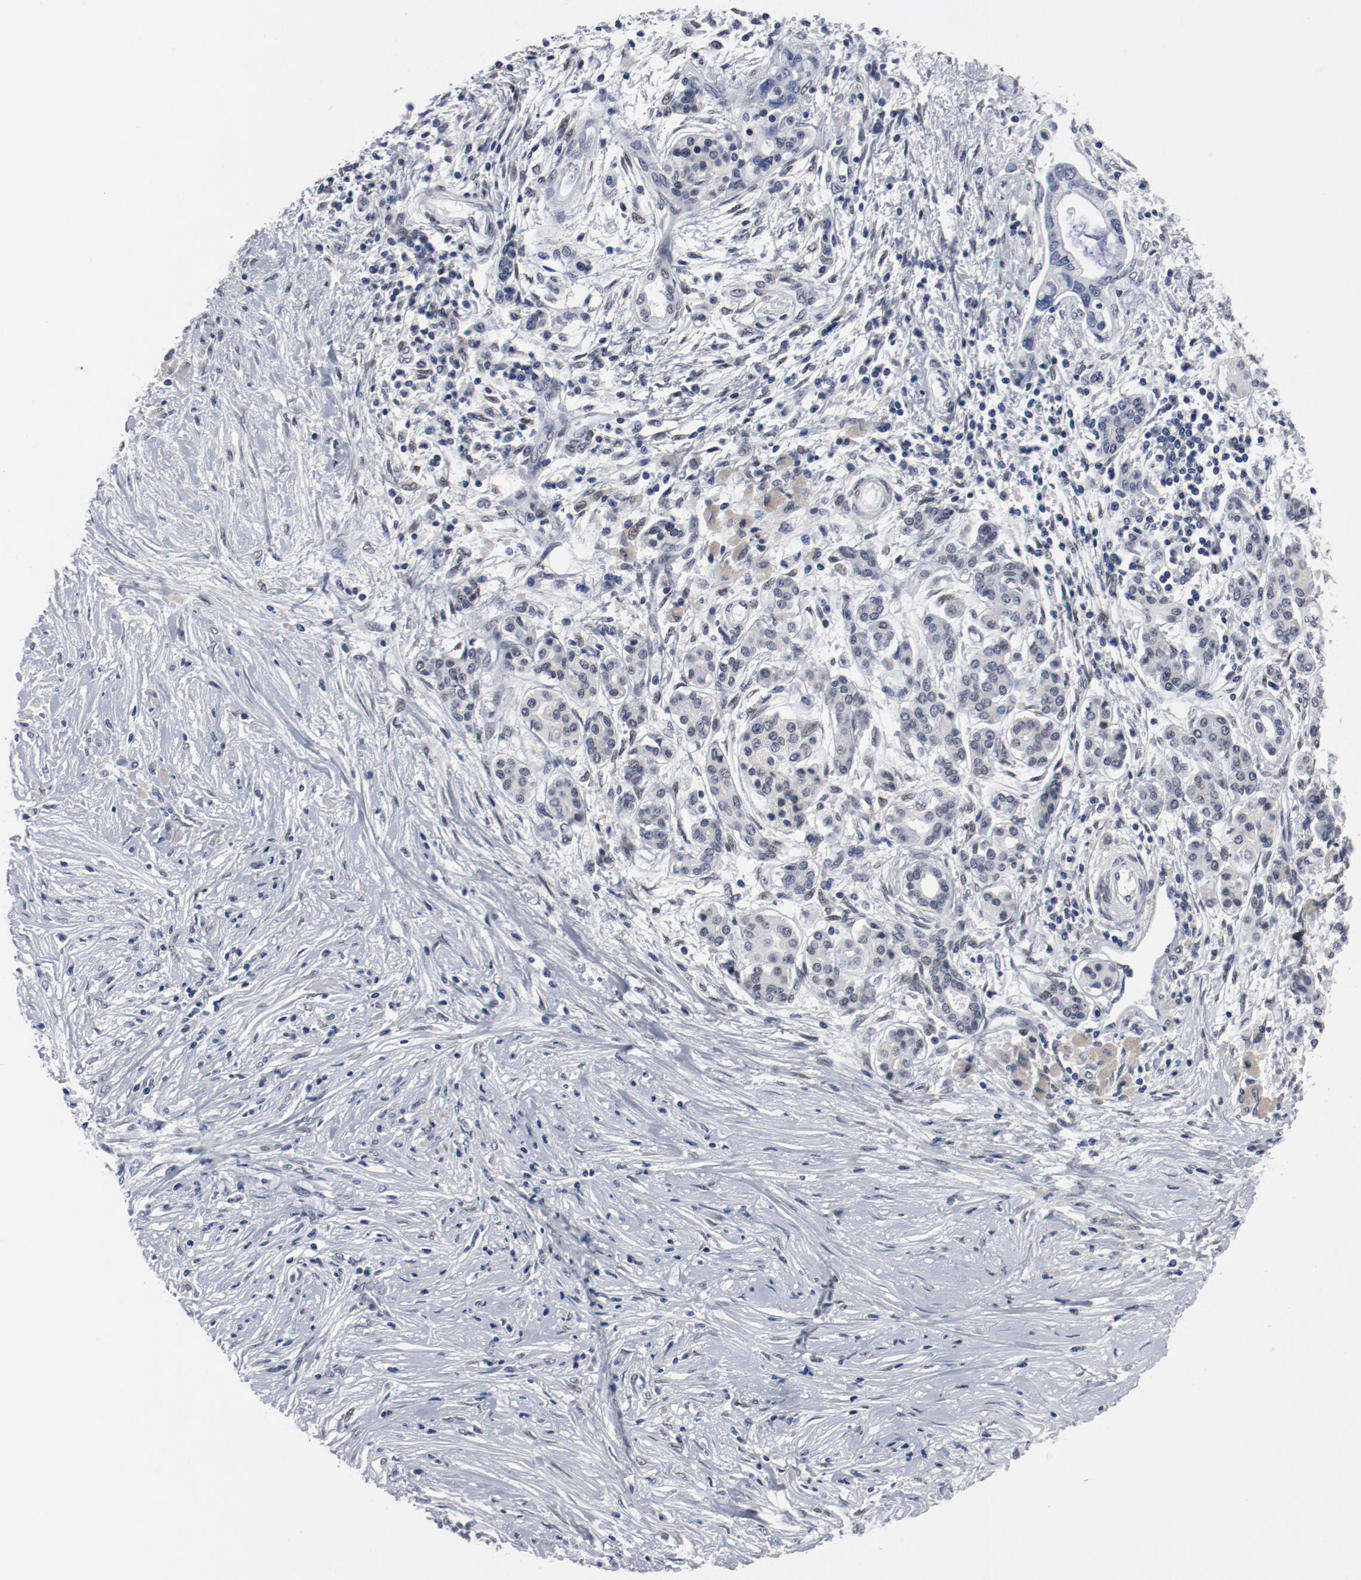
{"staining": {"intensity": "weak", "quantity": "25%-75%", "location": "nuclear"}, "tissue": "pancreatic cancer", "cell_type": "Tumor cells", "image_type": "cancer", "snomed": [{"axis": "morphology", "description": "Adenocarcinoma, NOS"}, {"axis": "topography", "description": "Pancreas"}], "caption": "Protein expression analysis of pancreatic cancer (adenocarcinoma) demonstrates weak nuclear positivity in about 25%-75% of tumor cells. (brown staining indicates protein expression, while blue staining denotes nuclei).", "gene": "ARNT", "patient": {"sex": "female", "age": 59}}